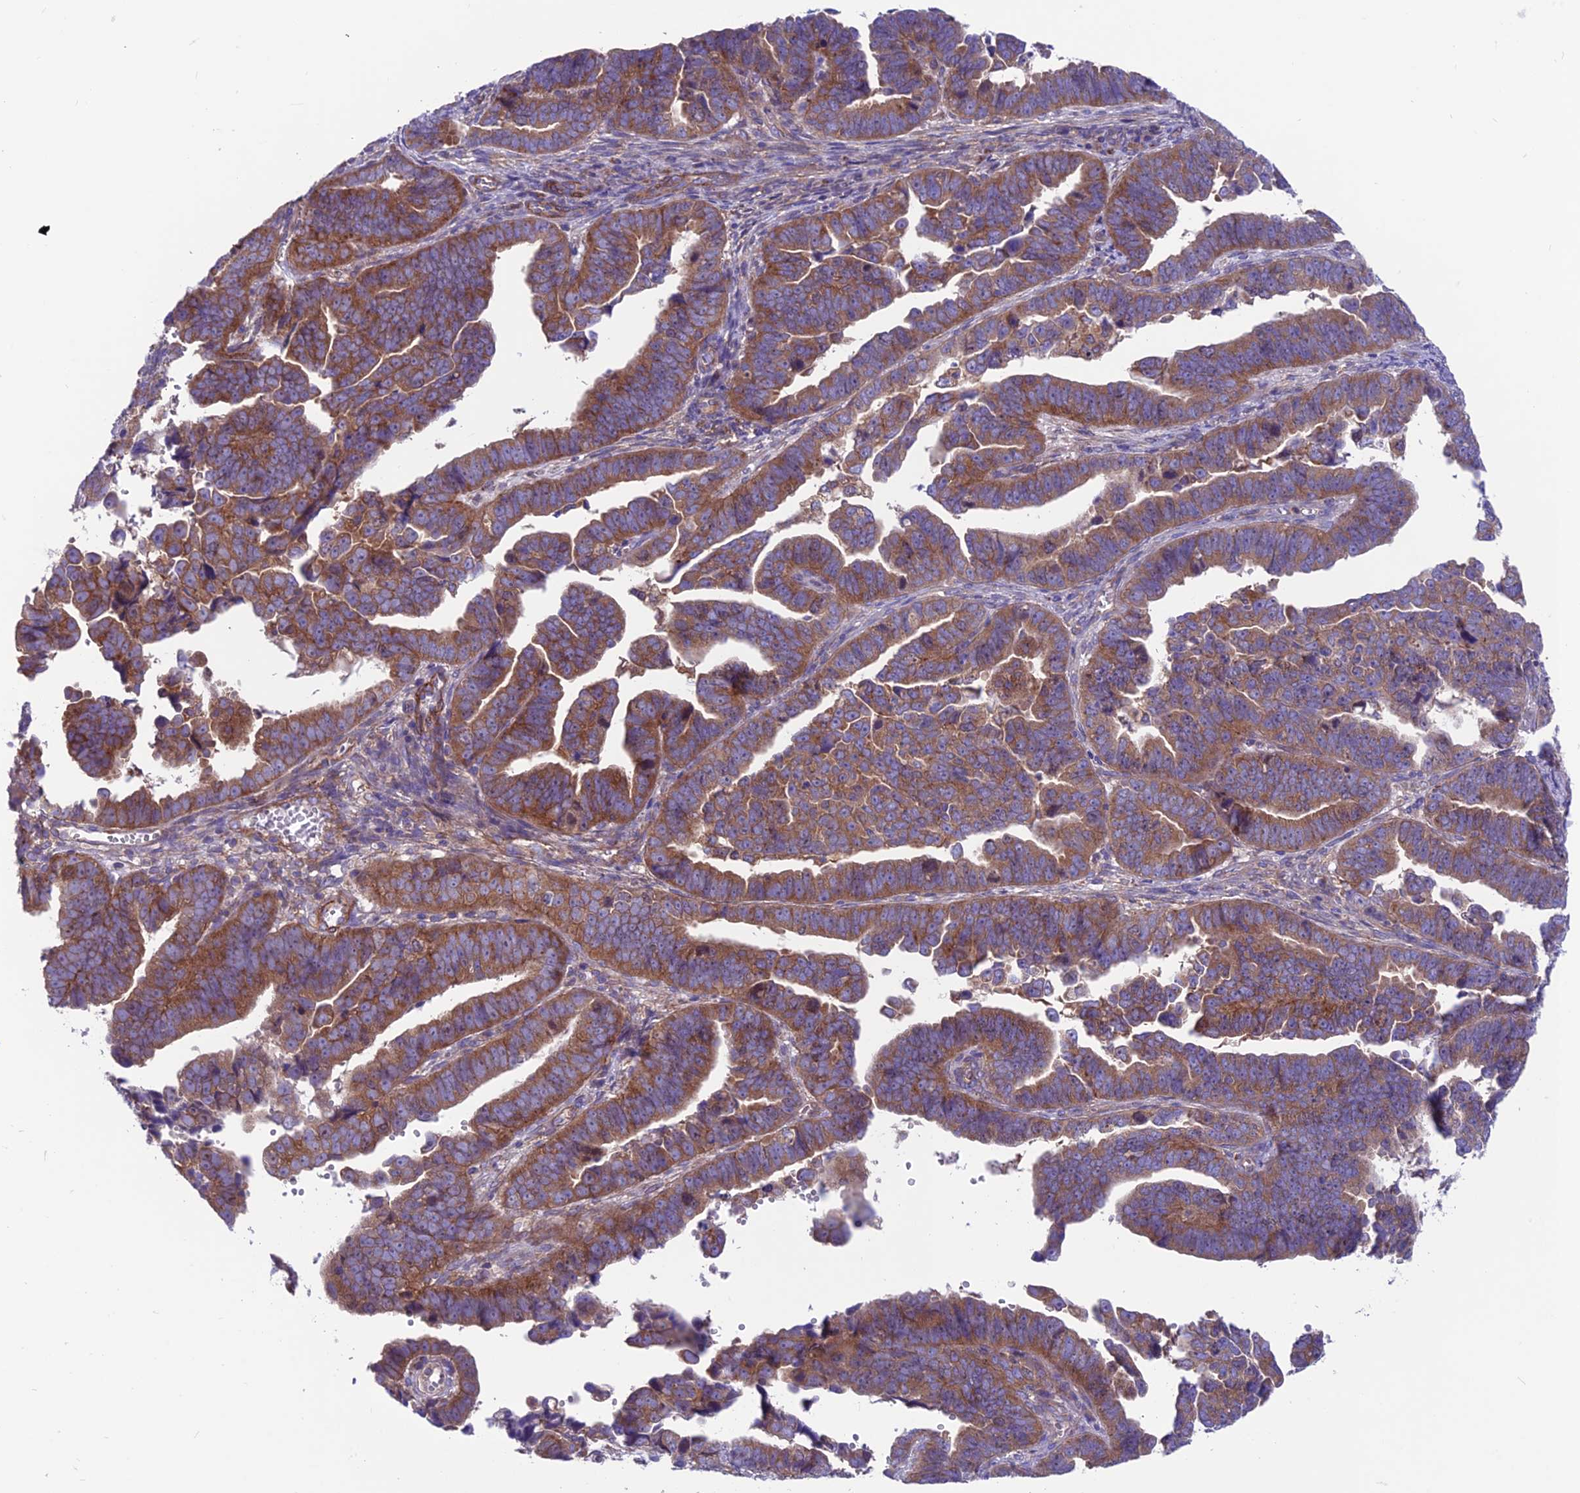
{"staining": {"intensity": "moderate", "quantity": ">75%", "location": "cytoplasmic/membranous"}, "tissue": "endometrial cancer", "cell_type": "Tumor cells", "image_type": "cancer", "snomed": [{"axis": "morphology", "description": "Adenocarcinoma, NOS"}, {"axis": "topography", "description": "Endometrium"}], "caption": "Human endometrial adenocarcinoma stained with a protein marker demonstrates moderate staining in tumor cells.", "gene": "VPS16", "patient": {"sex": "female", "age": 75}}